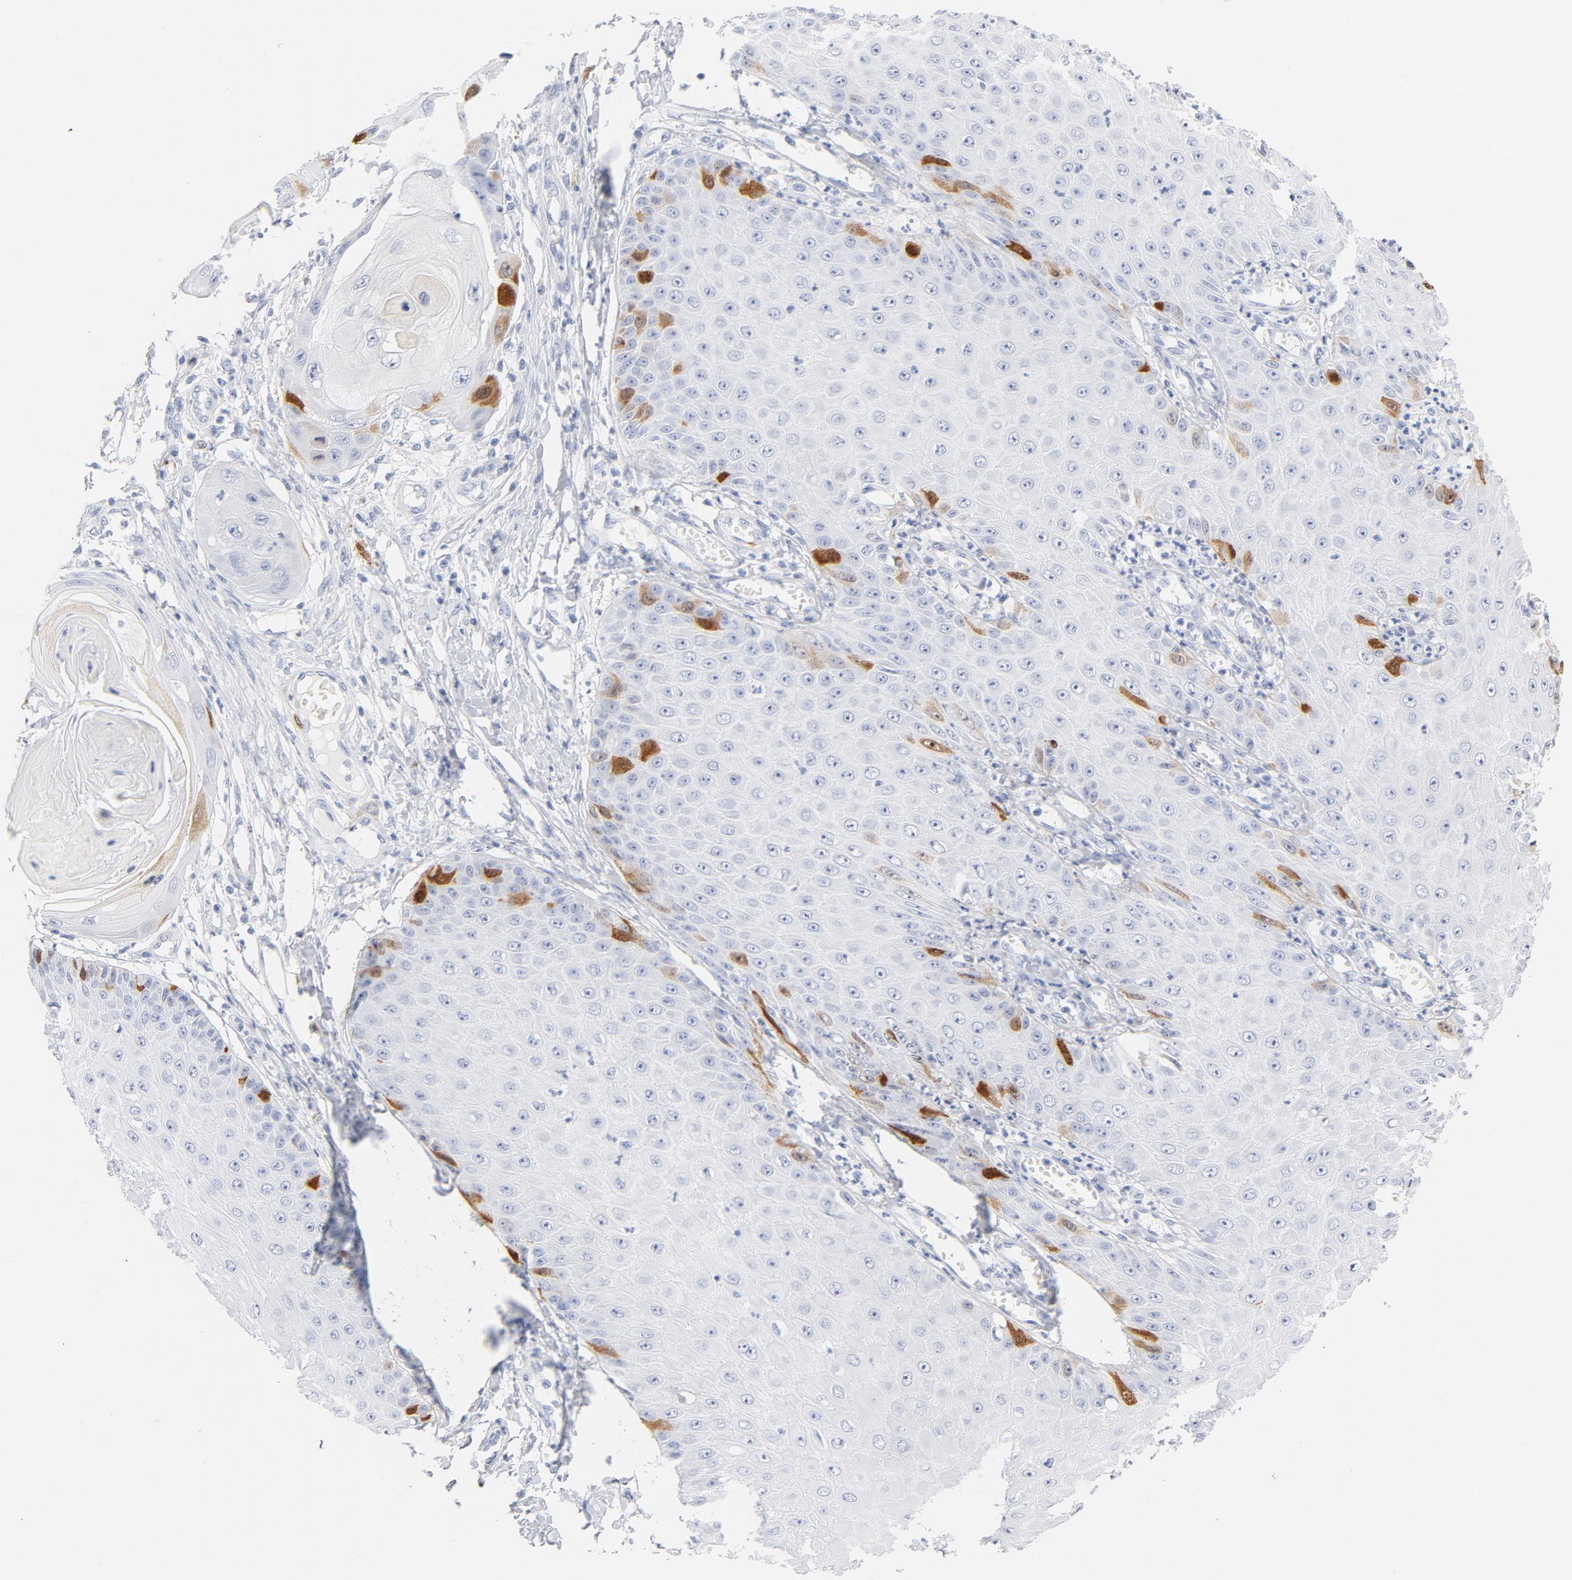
{"staining": {"intensity": "strong", "quantity": "<25%", "location": "nuclear"}, "tissue": "skin cancer", "cell_type": "Tumor cells", "image_type": "cancer", "snomed": [{"axis": "morphology", "description": "Squamous cell carcinoma, NOS"}, {"axis": "topography", "description": "Skin"}], "caption": "Protein staining of squamous cell carcinoma (skin) tissue reveals strong nuclear expression in approximately <25% of tumor cells.", "gene": "CDC20", "patient": {"sex": "female", "age": 40}}